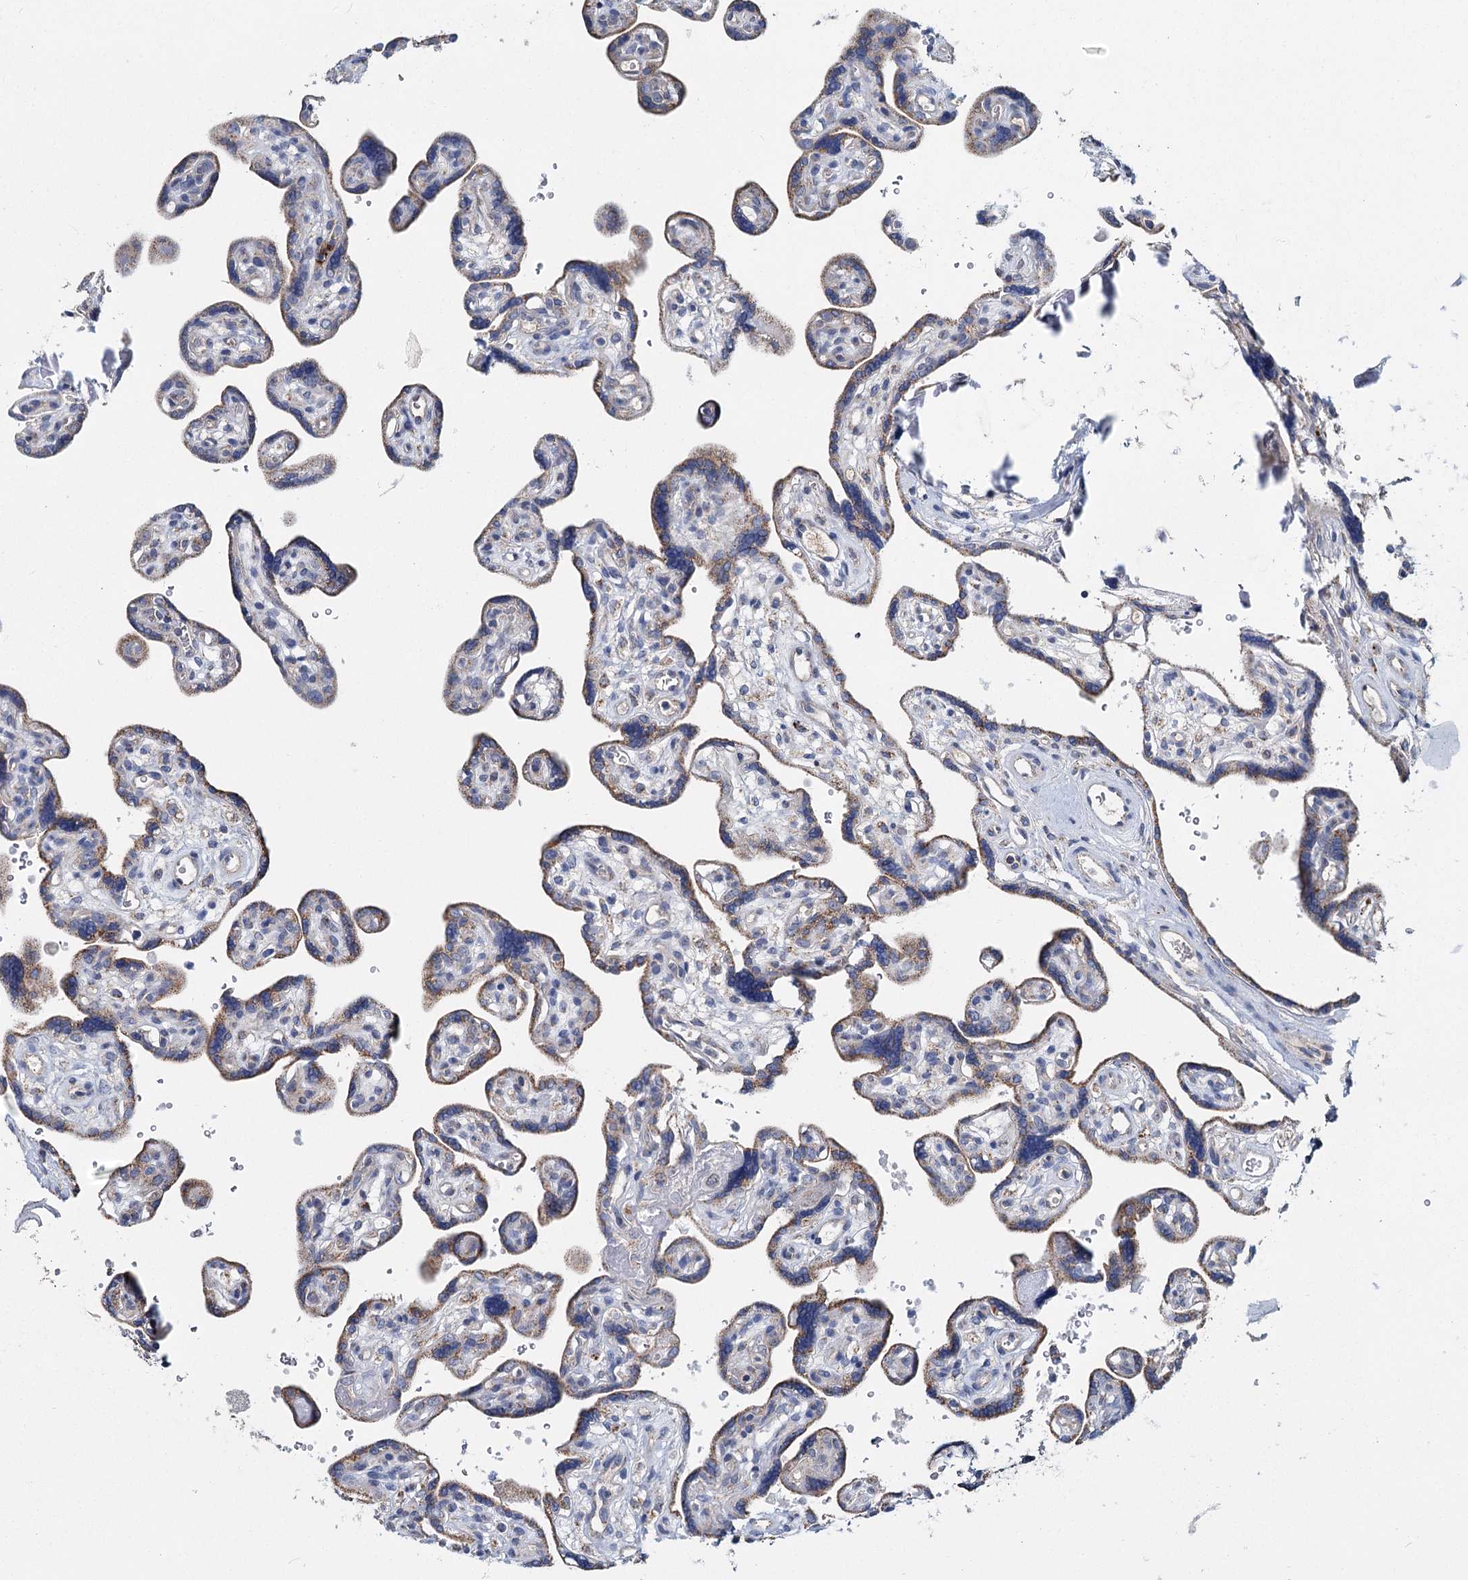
{"staining": {"intensity": "moderate", "quantity": "25%-75%", "location": "cytoplasmic/membranous"}, "tissue": "placenta", "cell_type": "Trophoblastic cells", "image_type": "normal", "snomed": [{"axis": "morphology", "description": "Normal tissue, NOS"}, {"axis": "topography", "description": "Placenta"}], "caption": "IHC (DAB) staining of benign human placenta shows moderate cytoplasmic/membranous protein expression in approximately 25%-75% of trophoblastic cells.", "gene": "ANKRD16", "patient": {"sex": "female", "age": 39}}